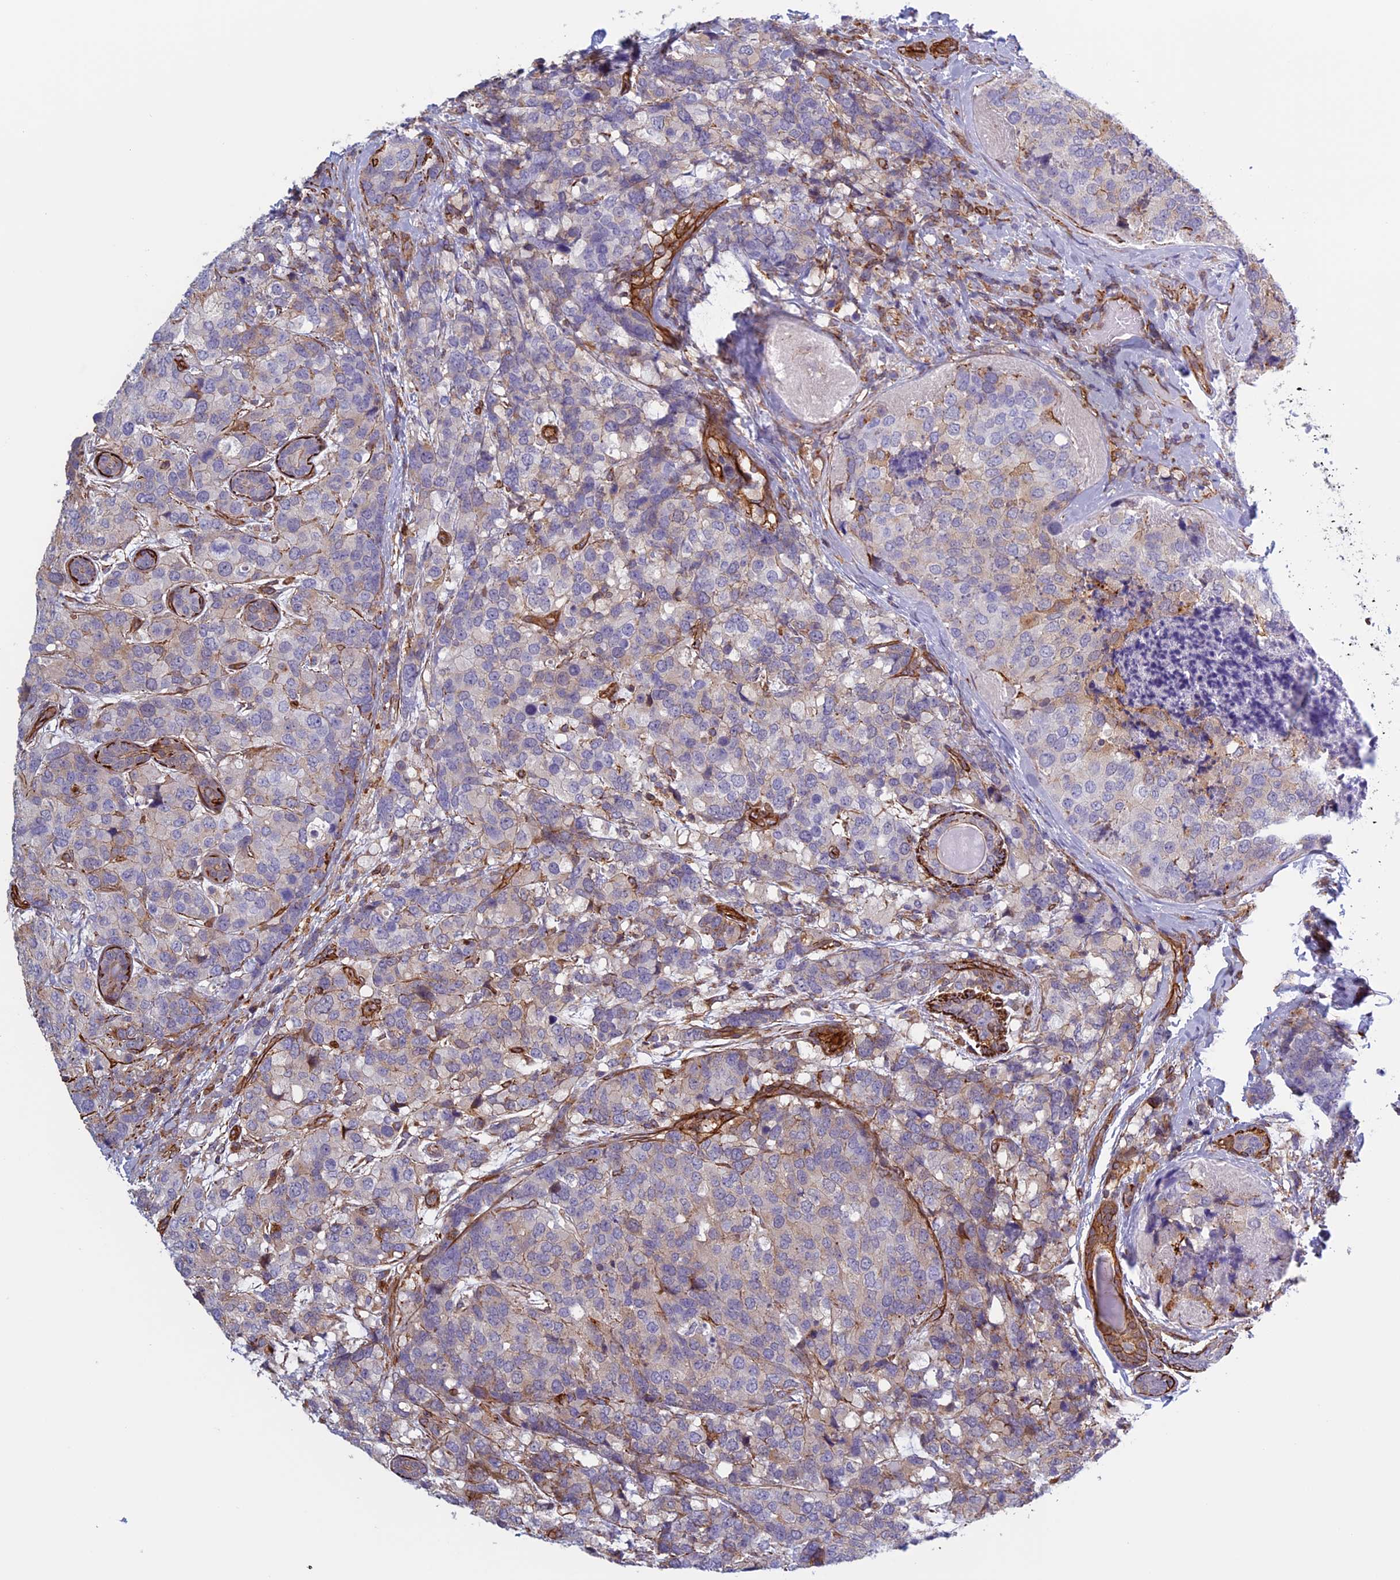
{"staining": {"intensity": "moderate", "quantity": "<25%", "location": "cytoplasmic/membranous"}, "tissue": "breast cancer", "cell_type": "Tumor cells", "image_type": "cancer", "snomed": [{"axis": "morphology", "description": "Lobular carcinoma"}, {"axis": "topography", "description": "Breast"}], "caption": "Breast cancer (lobular carcinoma) stained with a brown dye displays moderate cytoplasmic/membranous positive positivity in approximately <25% of tumor cells.", "gene": "ANGPTL2", "patient": {"sex": "female", "age": 59}}